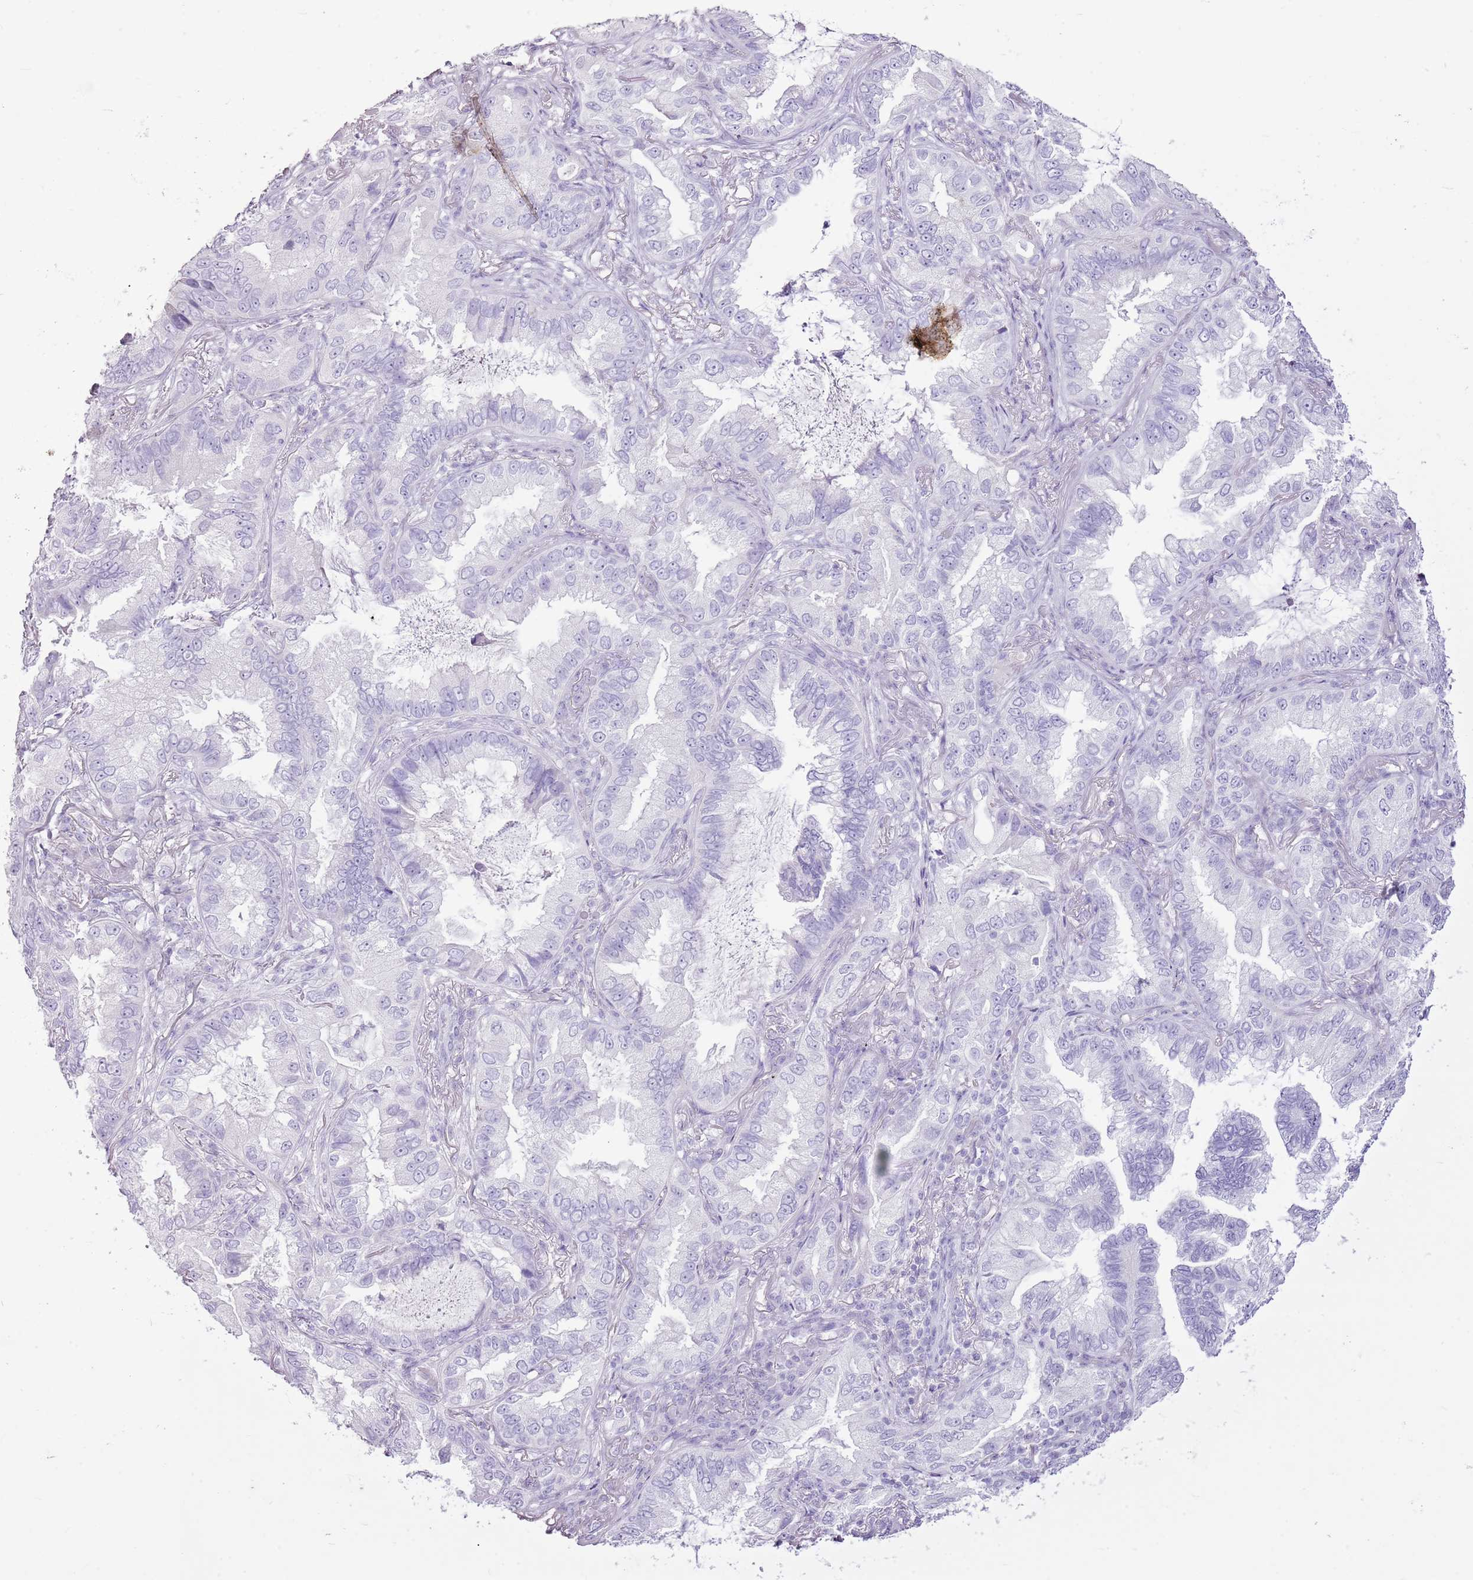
{"staining": {"intensity": "negative", "quantity": "none", "location": "none"}, "tissue": "lung cancer", "cell_type": "Tumor cells", "image_type": "cancer", "snomed": [{"axis": "morphology", "description": "Adenocarcinoma, NOS"}, {"axis": "topography", "description": "Lung"}], "caption": "Tumor cells are negative for brown protein staining in lung cancer.", "gene": "CNFN", "patient": {"sex": "female", "age": 69}}